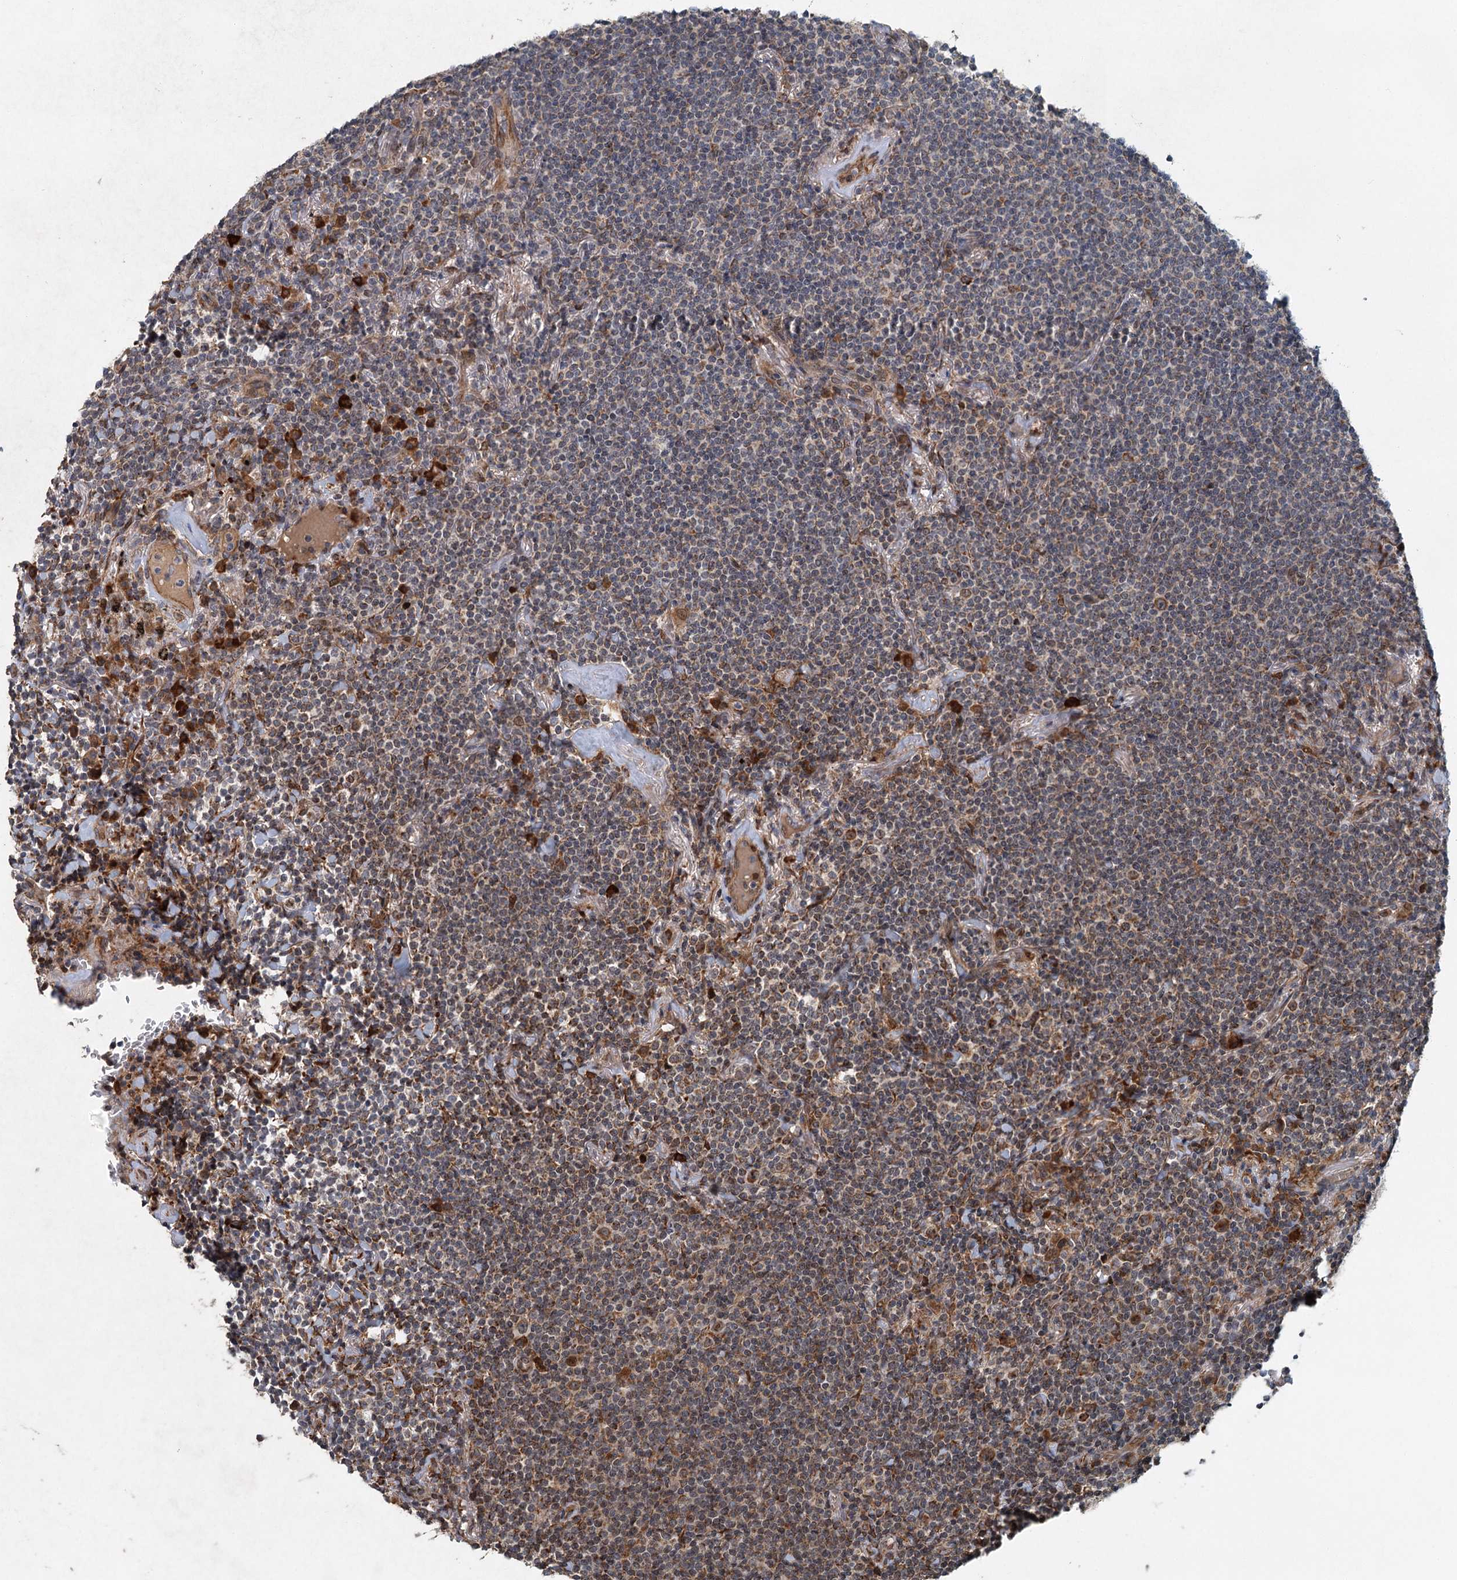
{"staining": {"intensity": "moderate", "quantity": "25%-75%", "location": "cytoplasmic/membranous"}, "tissue": "lymphoma", "cell_type": "Tumor cells", "image_type": "cancer", "snomed": [{"axis": "morphology", "description": "Malignant lymphoma, non-Hodgkin's type, Low grade"}, {"axis": "topography", "description": "Lung"}], "caption": "Low-grade malignant lymphoma, non-Hodgkin's type stained for a protein (brown) demonstrates moderate cytoplasmic/membranous positive staining in about 25%-75% of tumor cells.", "gene": "SRPX2", "patient": {"sex": "female", "age": 71}}